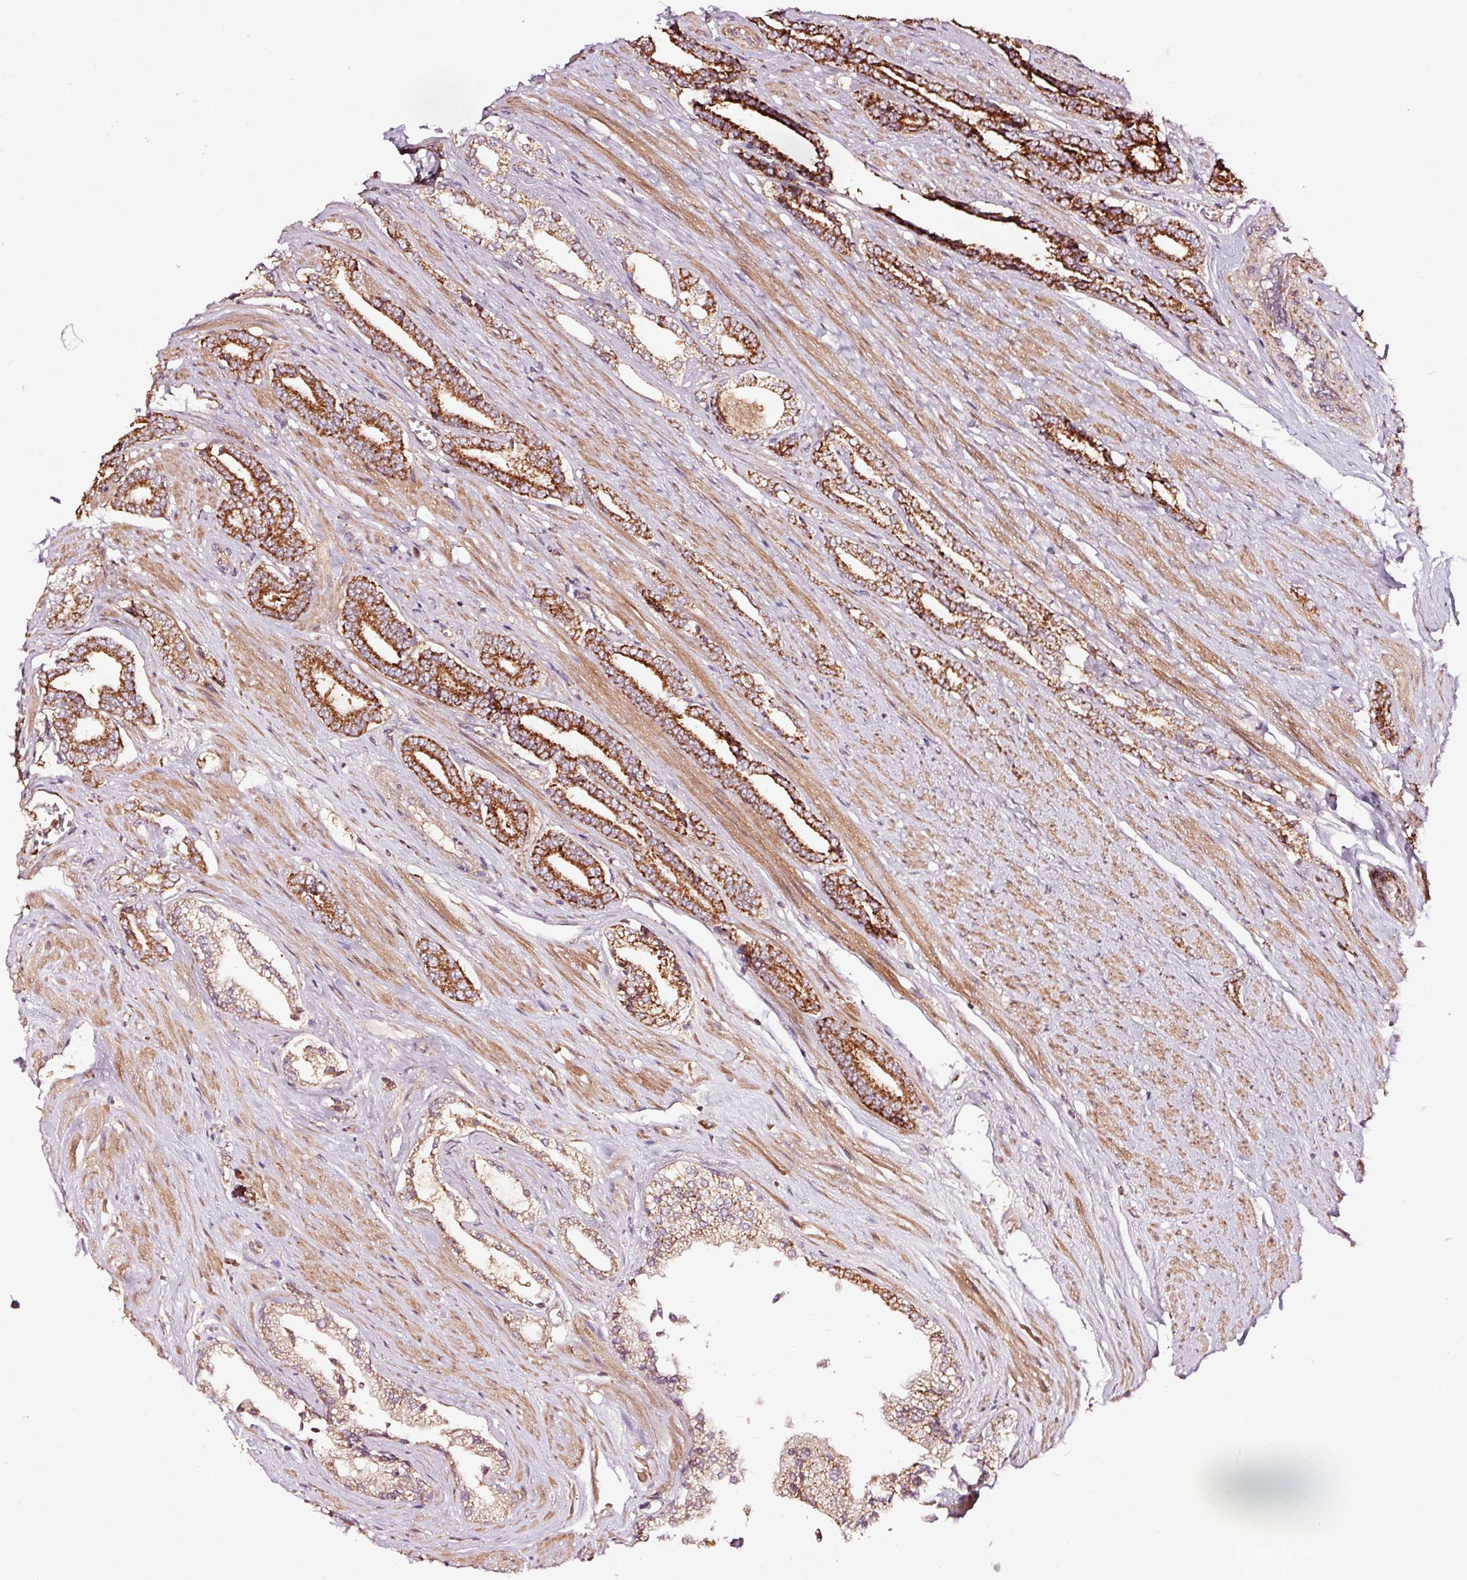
{"staining": {"intensity": "strong", "quantity": ">75%", "location": "cytoplasmic/membranous"}, "tissue": "prostate cancer", "cell_type": "Tumor cells", "image_type": "cancer", "snomed": [{"axis": "morphology", "description": "Adenocarcinoma, NOS"}, {"axis": "topography", "description": "Prostate and seminal vesicle, NOS"}], "caption": "Brown immunohistochemical staining in human prostate cancer reveals strong cytoplasmic/membranous staining in about >75% of tumor cells. The protein of interest is shown in brown color, while the nuclei are stained blue.", "gene": "TPM1", "patient": {"sex": "male", "age": 76}}